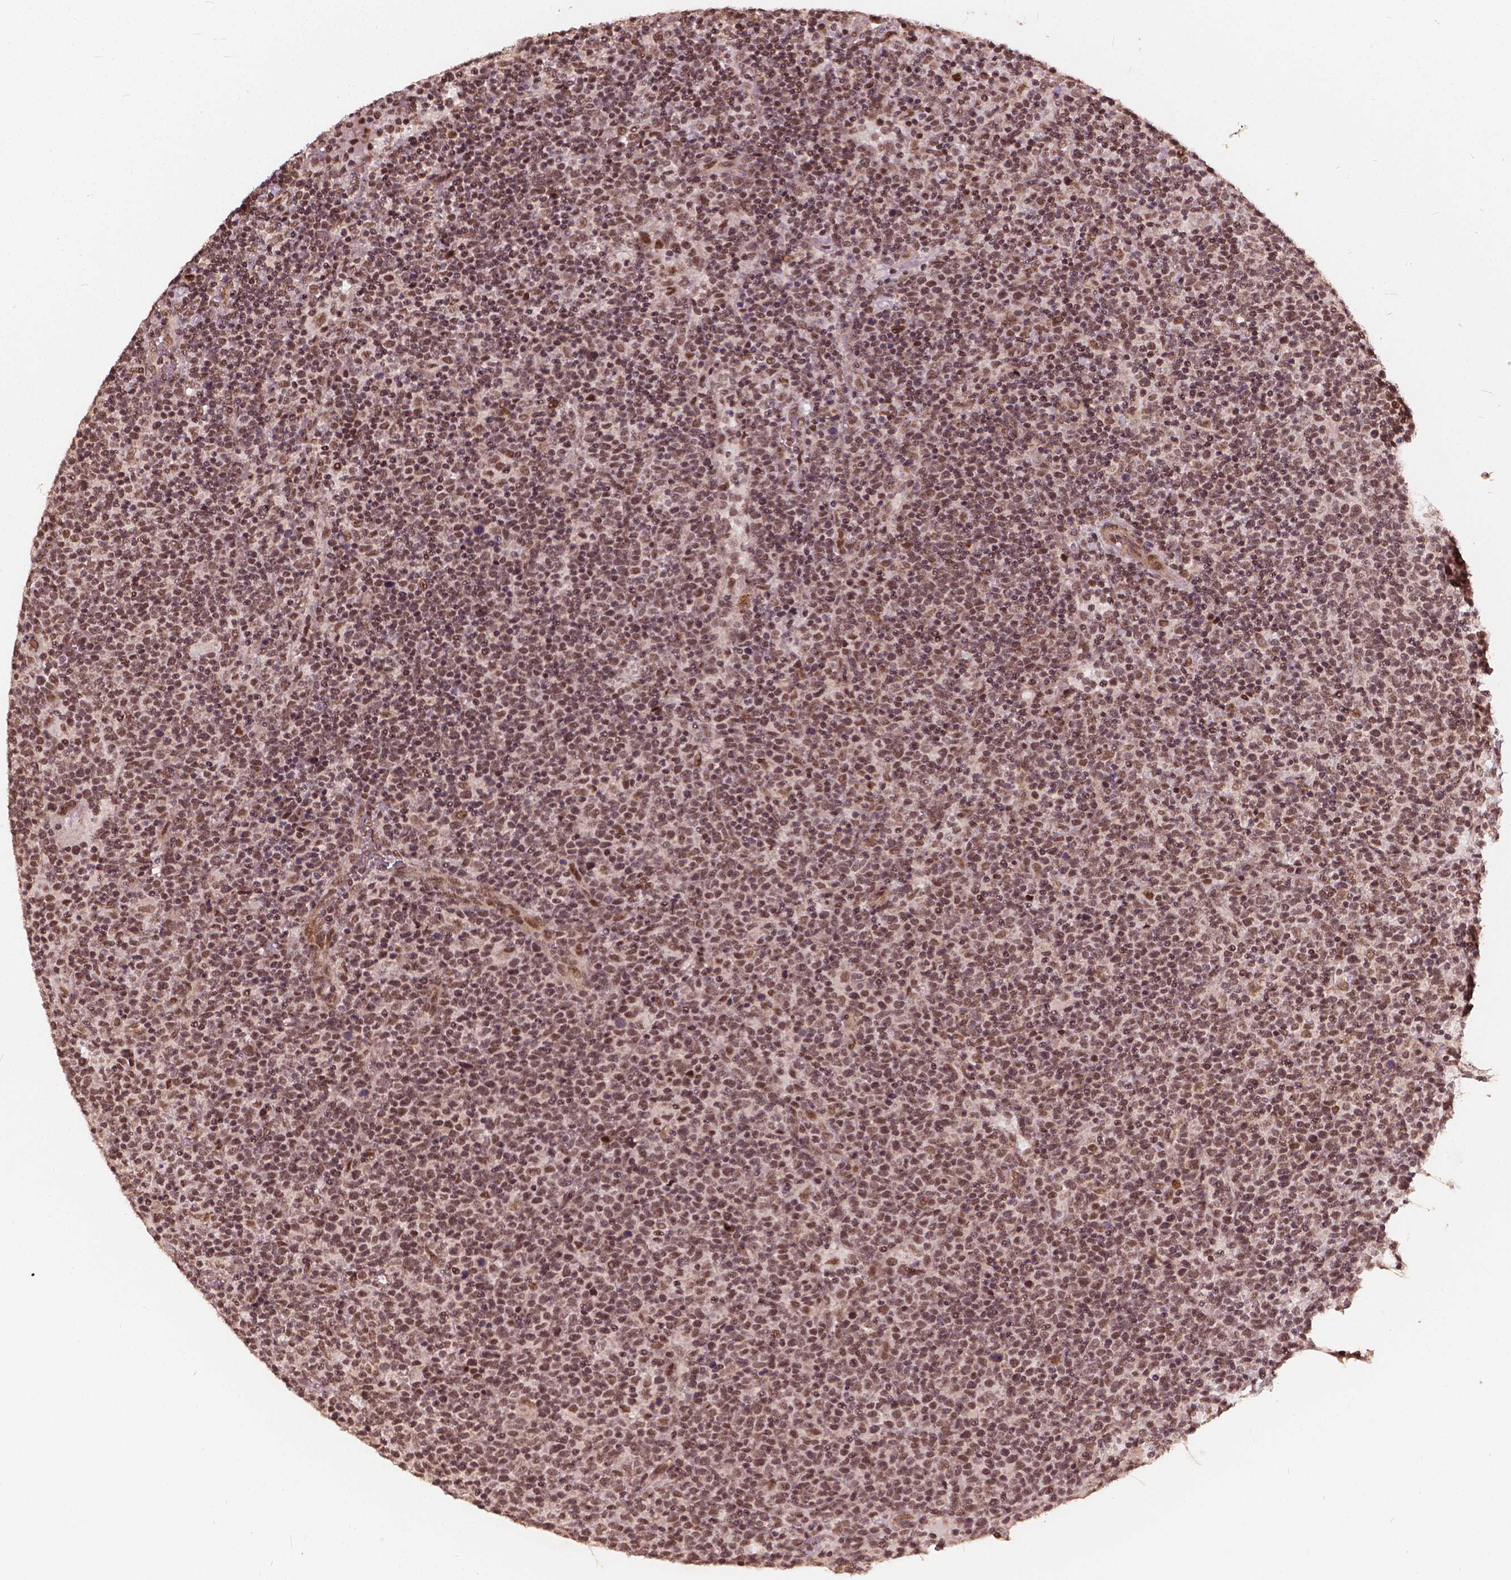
{"staining": {"intensity": "moderate", "quantity": ">75%", "location": "nuclear"}, "tissue": "lymphoma", "cell_type": "Tumor cells", "image_type": "cancer", "snomed": [{"axis": "morphology", "description": "Malignant lymphoma, non-Hodgkin's type, High grade"}, {"axis": "topography", "description": "Lymph node"}], "caption": "Protein staining by immunohistochemistry (IHC) reveals moderate nuclear staining in about >75% of tumor cells in high-grade malignant lymphoma, non-Hodgkin's type.", "gene": "GPS2", "patient": {"sex": "male", "age": 61}}